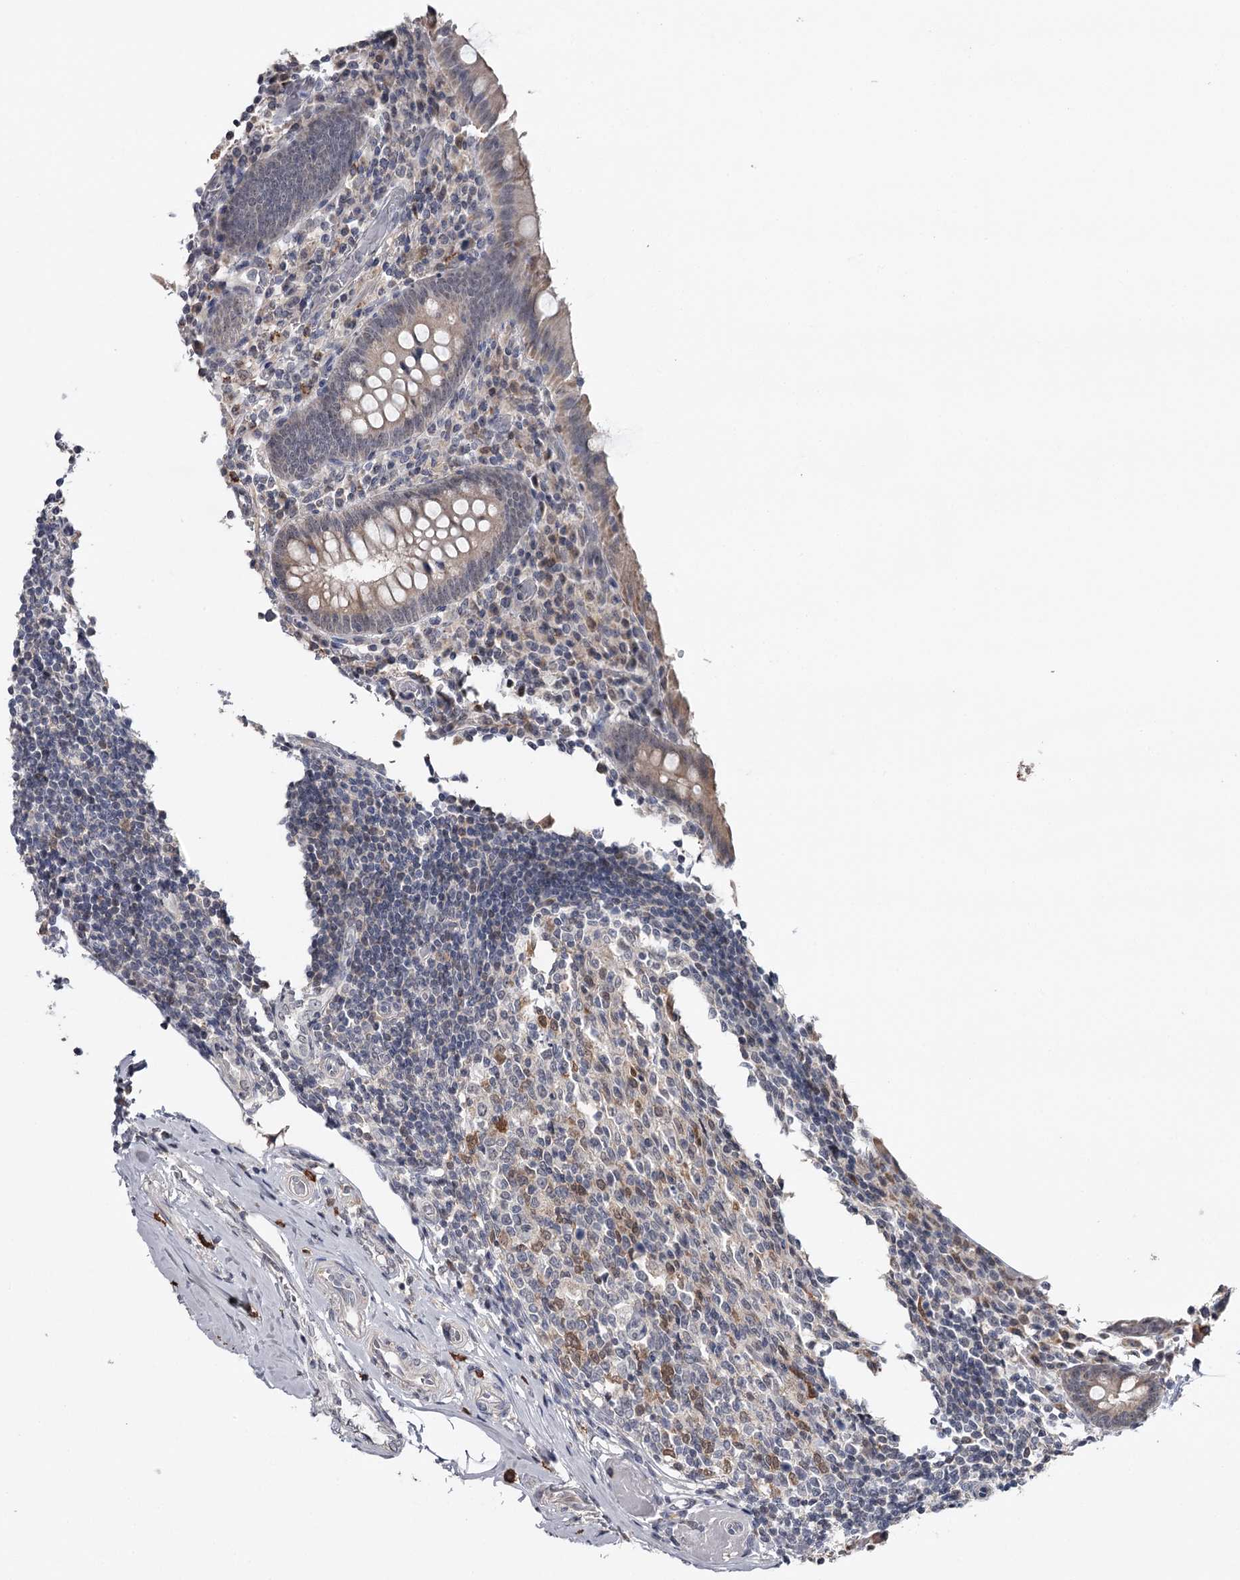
{"staining": {"intensity": "weak", "quantity": "25%-75%", "location": "cytoplasmic/membranous,nuclear"}, "tissue": "appendix", "cell_type": "Glandular cells", "image_type": "normal", "snomed": [{"axis": "morphology", "description": "Normal tissue, NOS"}, {"axis": "topography", "description": "Appendix"}], "caption": "Immunohistochemical staining of normal appendix demonstrates weak cytoplasmic/membranous,nuclear protein expression in approximately 25%-75% of glandular cells. (DAB (3,3'-diaminobenzidine) IHC, brown staining for protein, blue staining for nuclei).", "gene": "GTSF1", "patient": {"sex": "female", "age": 17}}